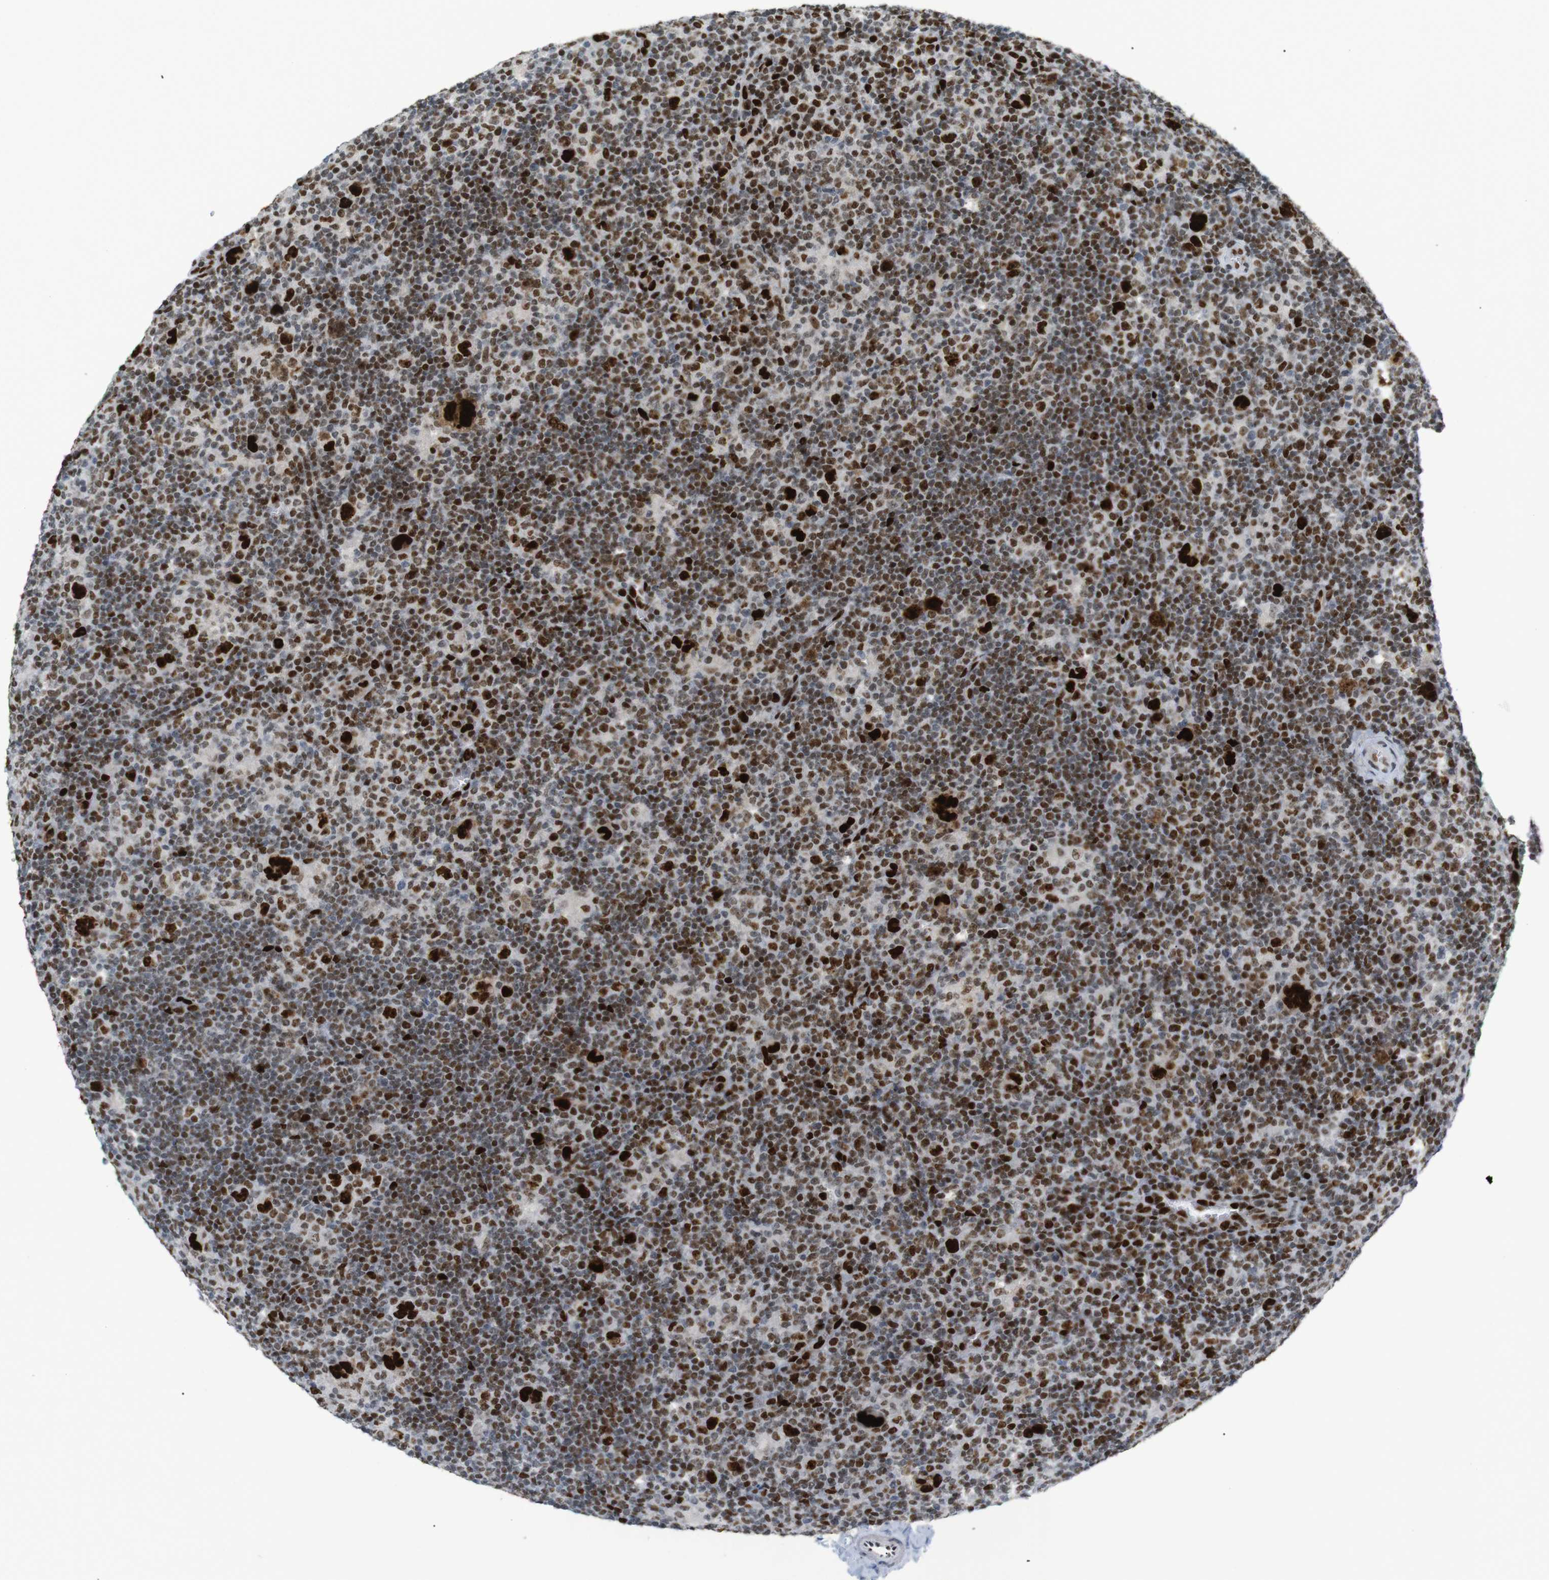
{"staining": {"intensity": "strong", "quantity": ">75%", "location": "nuclear"}, "tissue": "lymphoma", "cell_type": "Tumor cells", "image_type": "cancer", "snomed": [{"axis": "morphology", "description": "Hodgkin's disease, NOS"}, {"axis": "topography", "description": "Lymph node"}], "caption": "A photomicrograph of human Hodgkin's disease stained for a protein shows strong nuclear brown staining in tumor cells.", "gene": "RIOX2", "patient": {"sex": "female", "age": 57}}